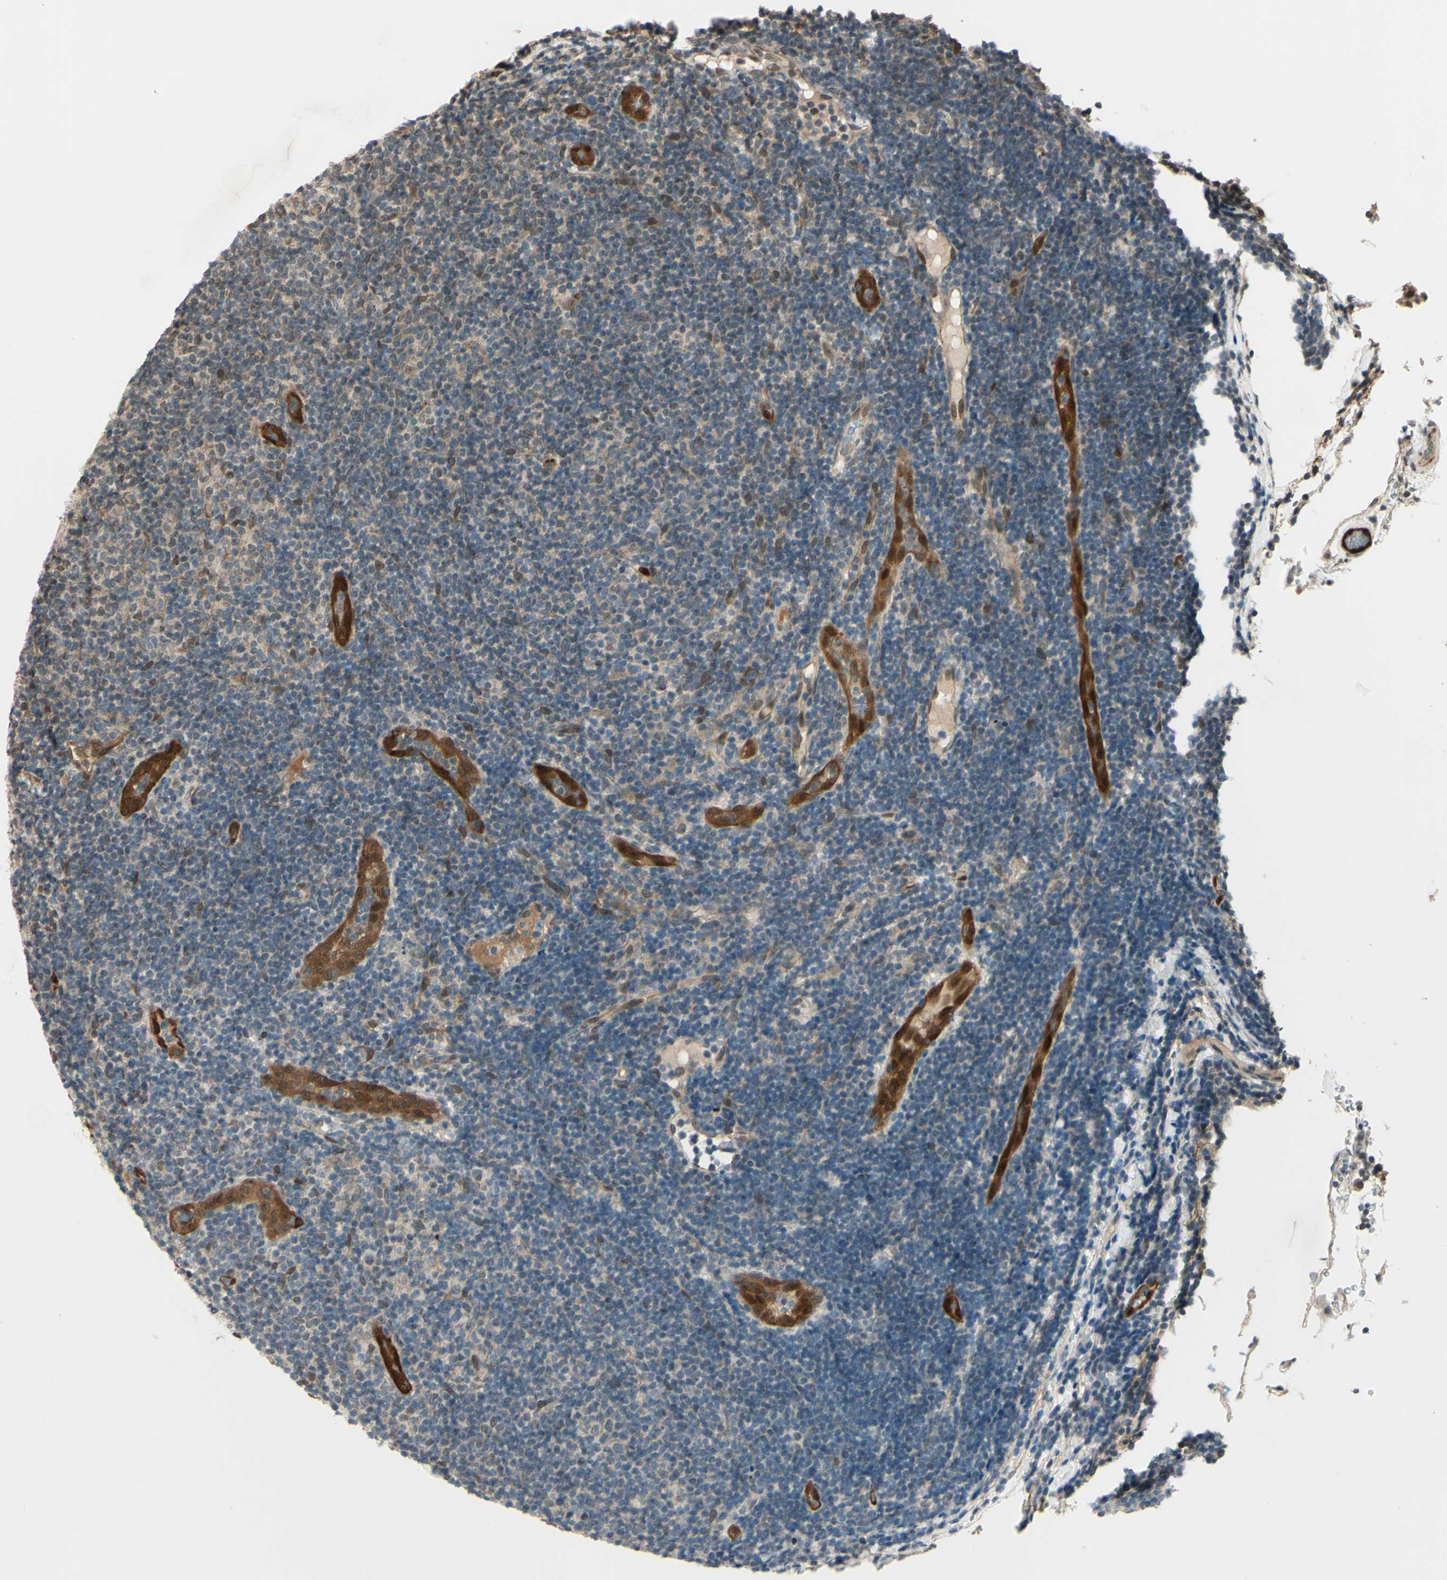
{"staining": {"intensity": "weak", "quantity": "<25%", "location": "cytoplasmic/membranous"}, "tissue": "lymphoma", "cell_type": "Tumor cells", "image_type": "cancer", "snomed": [{"axis": "morphology", "description": "Malignant lymphoma, non-Hodgkin's type, Low grade"}, {"axis": "topography", "description": "Lymph node"}], "caption": "Immunohistochemistry image of neoplastic tissue: malignant lymphoma, non-Hodgkin's type (low-grade) stained with DAB (3,3'-diaminobenzidine) displays no significant protein expression in tumor cells.", "gene": "MLF2", "patient": {"sex": "male", "age": 83}}